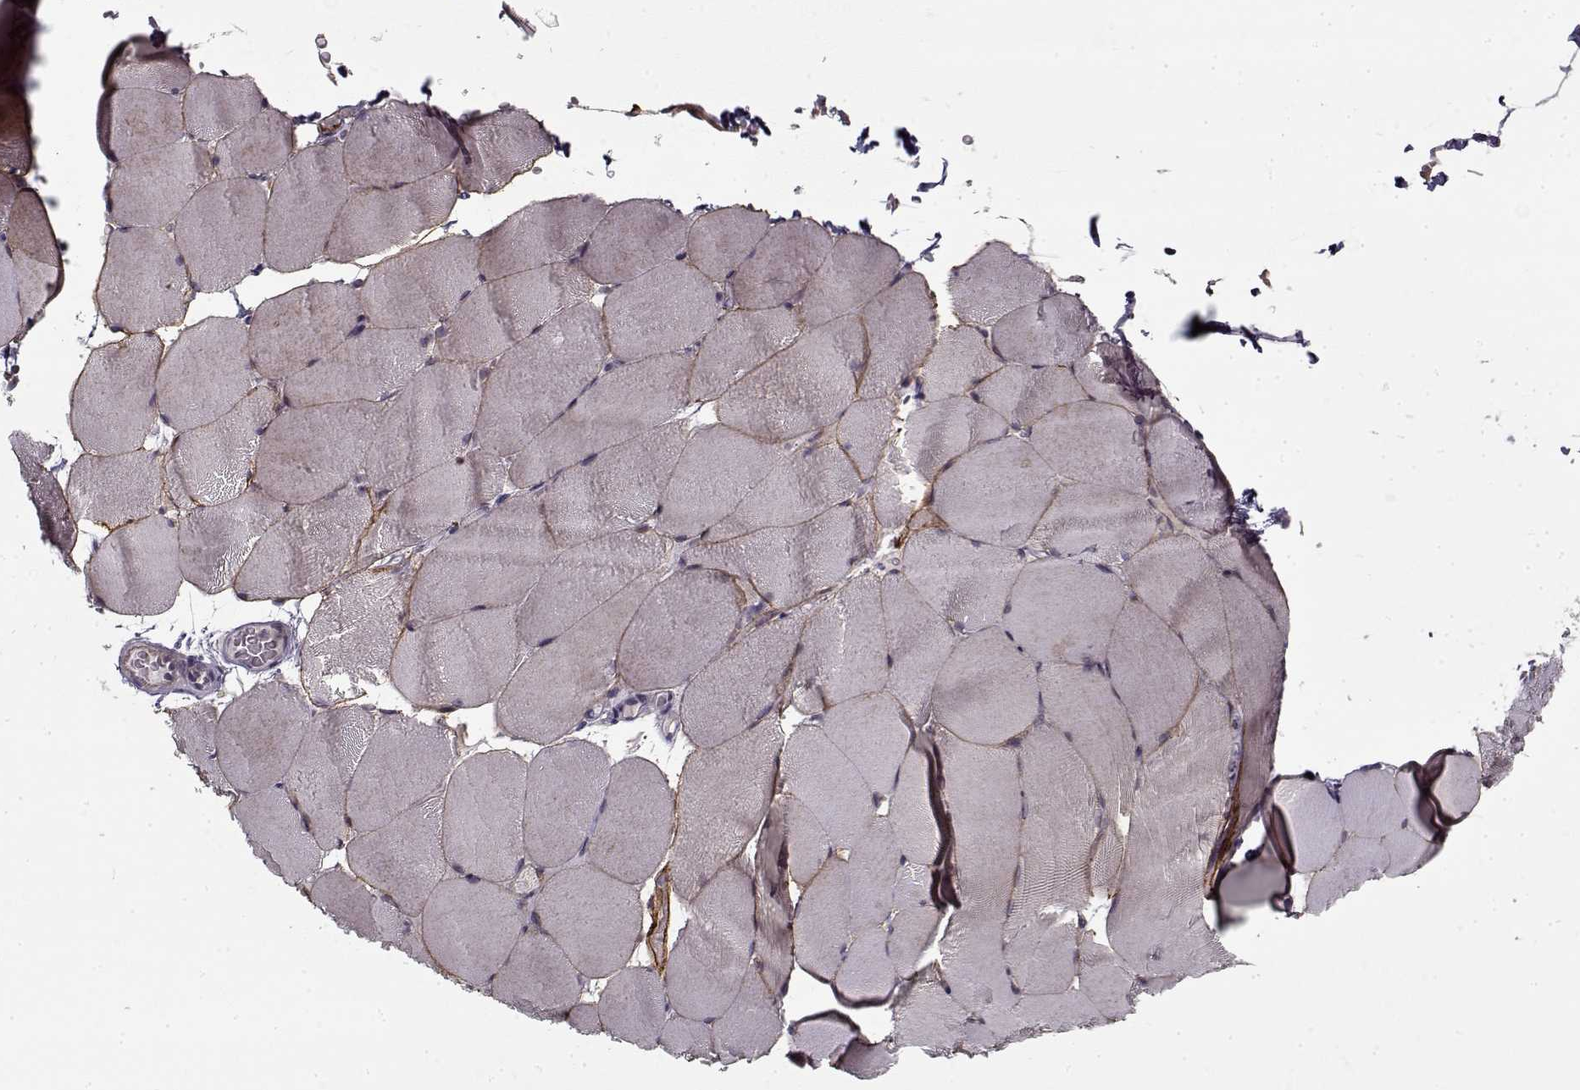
{"staining": {"intensity": "negative", "quantity": "none", "location": "none"}, "tissue": "skeletal muscle", "cell_type": "Myocytes", "image_type": "normal", "snomed": [{"axis": "morphology", "description": "Normal tissue, NOS"}, {"axis": "topography", "description": "Skeletal muscle"}], "caption": "High power microscopy micrograph of an IHC micrograph of unremarkable skeletal muscle, revealing no significant staining in myocytes.", "gene": "LAMA2", "patient": {"sex": "female", "age": 37}}